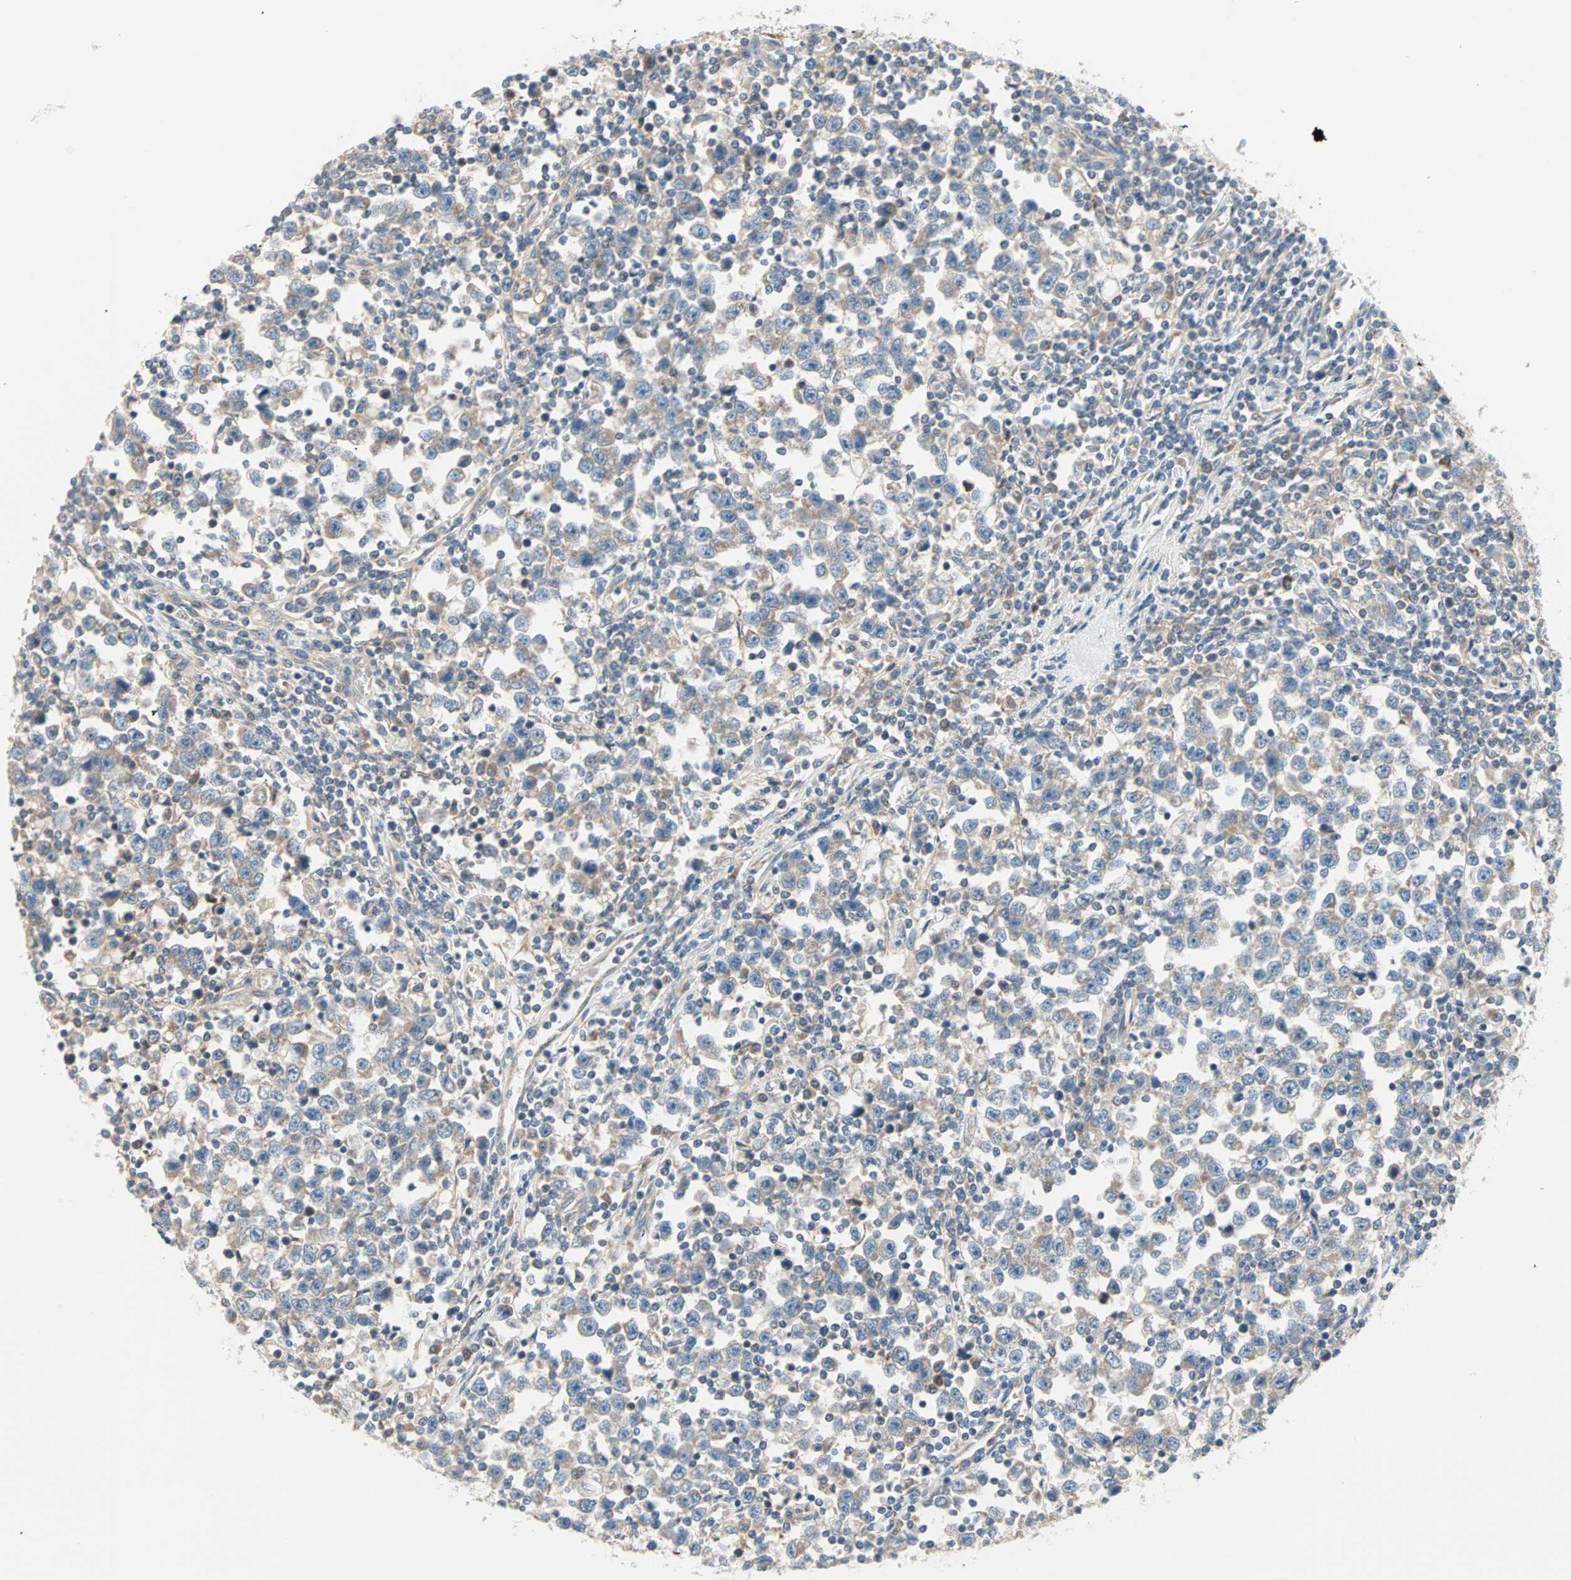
{"staining": {"intensity": "weak", "quantity": "25%-75%", "location": "cytoplasmic/membranous"}, "tissue": "testis cancer", "cell_type": "Tumor cells", "image_type": "cancer", "snomed": [{"axis": "morphology", "description": "Seminoma, NOS"}, {"axis": "topography", "description": "Testis"}], "caption": "This micrograph demonstrates IHC staining of testis cancer (seminoma), with low weak cytoplasmic/membranous staining in about 25%-75% of tumor cells.", "gene": "PDE8A", "patient": {"sex": "male", "age": 43}}